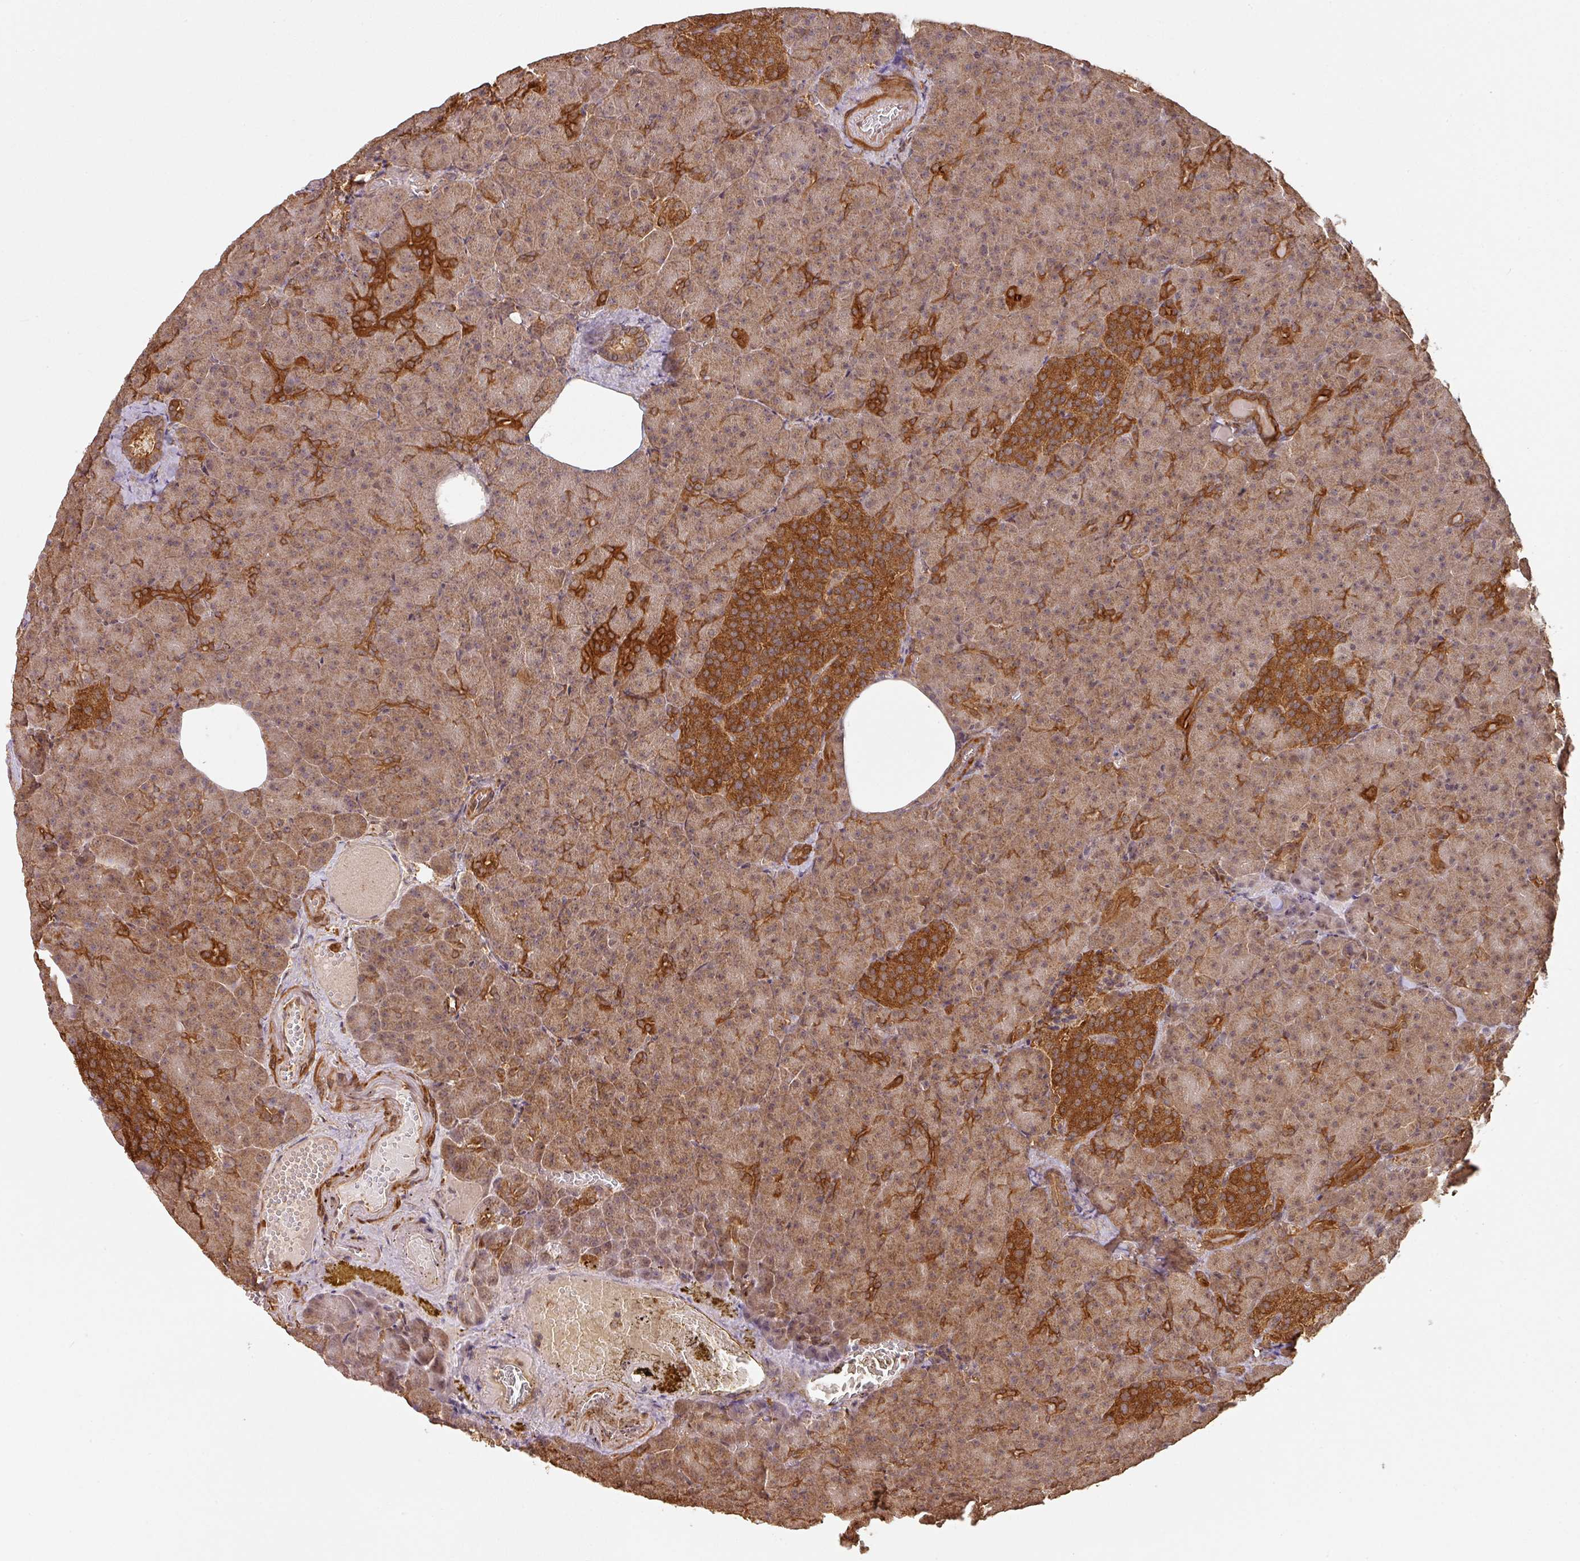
{"staining": {"intensity": "moderate", "quantity": ">75%", "location": "cytoplasmic/membranous"}, "tissue": "pancreas", "cell_type": "Exocrine glandular cells", "image_type": "normal", "snomed": [{"axis": "morphology", "description": "Normal tissue, NOS"}, {"axis": "topography", "description": "Pancreas"}], "caption": "IHC staining of unremarkable pancreas, which displays medium levels of moderate cytoplasmic/membranous staining in approximately >75% of exocrine glandular cells indicating moderate cytoplasmic/membranous protein positivity. The staining was performed using DAB (brown) for protein detection and nuclei were counterstained in hematoxylin (blue).", "gene": "ZNF322", "patient": {"sex": "female", "age": 74}}